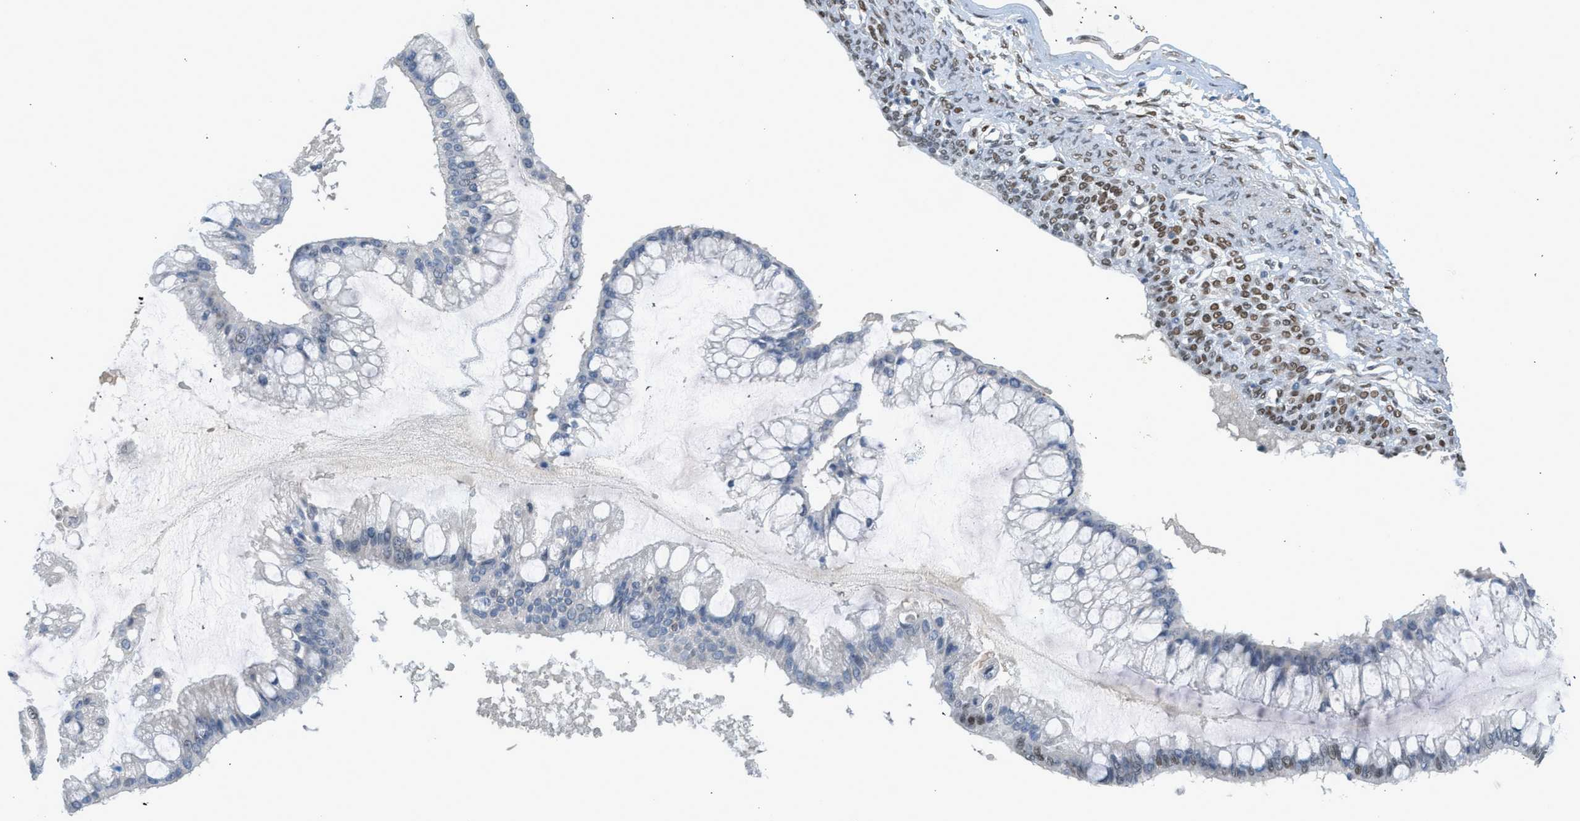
{"staining": {"intensity": "negative", "quantity": "none", "location": "none"}, "tissue": "ovarian cancer", "cell_type": "Tumor cells", "image_type": "cancer", "snomed": [{"axis": "morphology", "description": "Cystadenocarcinoma, mucinous, NOS"}, {"axis": "topography", "description": "Ovary"}], "caption": "Micrograph shows no protein expression in tumor cells of mucinous cystadenocarcinoma (ovarian) tissue.", "gene": "ZBTB20", "patient": {"sex": "female", "age": 73}}